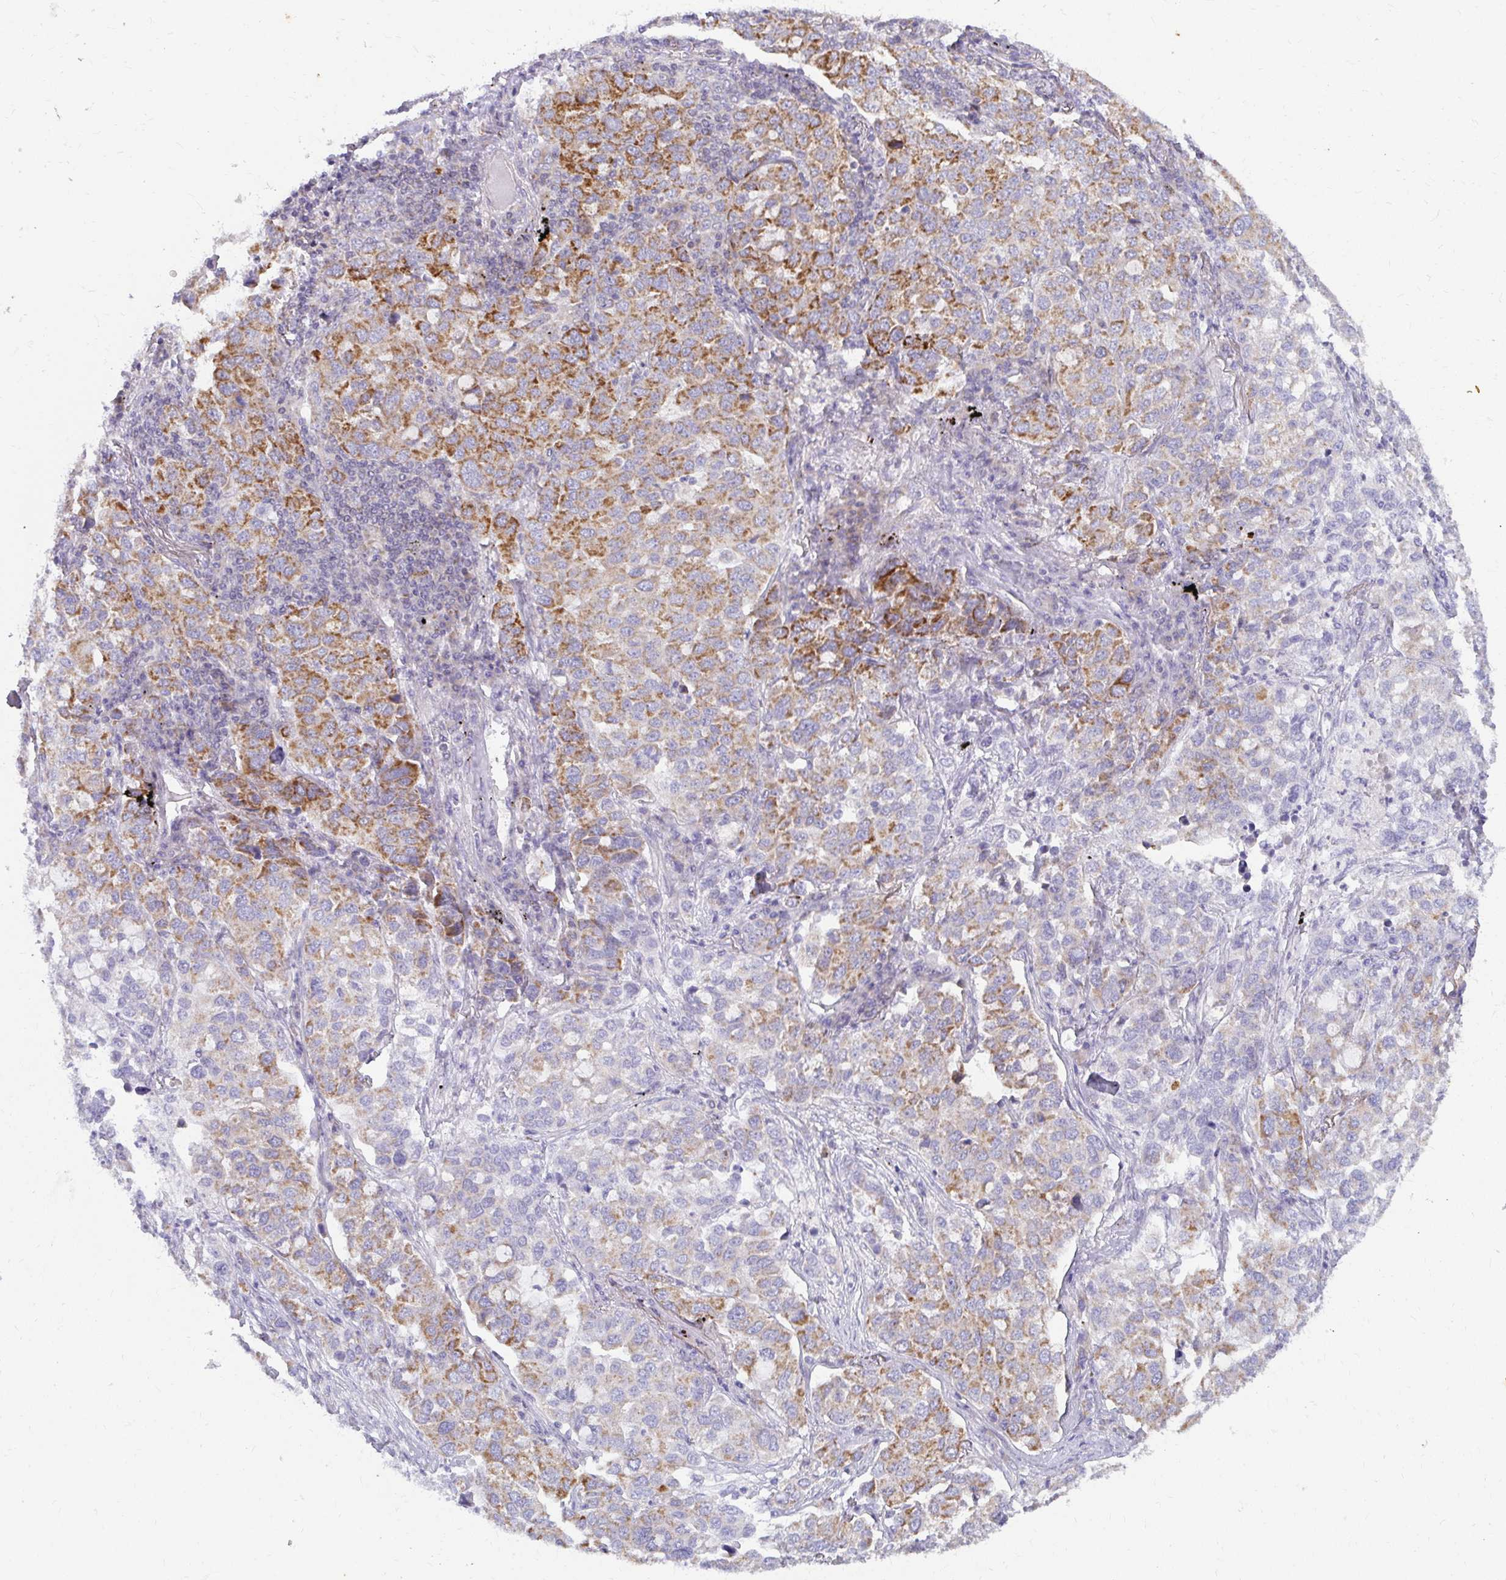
{"staining": {"intensity": "strong", "quantity": ">75%", "location": "cytoplasmic/membranous"}, "tissue": "lung cancer", "cell_type": "Tumor cells", "image_type": "cancer", "snomed": [{"axis": "morphology", "description": "Adenocarcinoma, NOS"}, {"axis": "morphology", "description": "Adenocarcinoma, metastatic, NOS"}, {"axis": "topography", "description": "Lymph node"}, {"axis": "topography", "description": "Lung"}], "caption": "Lung cancer stained for a protein (brown) demonstrates strong cytoplasmic/membranous positive expression in approximately >75% of tumor cells.", "gene": "EXOC5", "patient": {"sex": "female", "age": 65}}